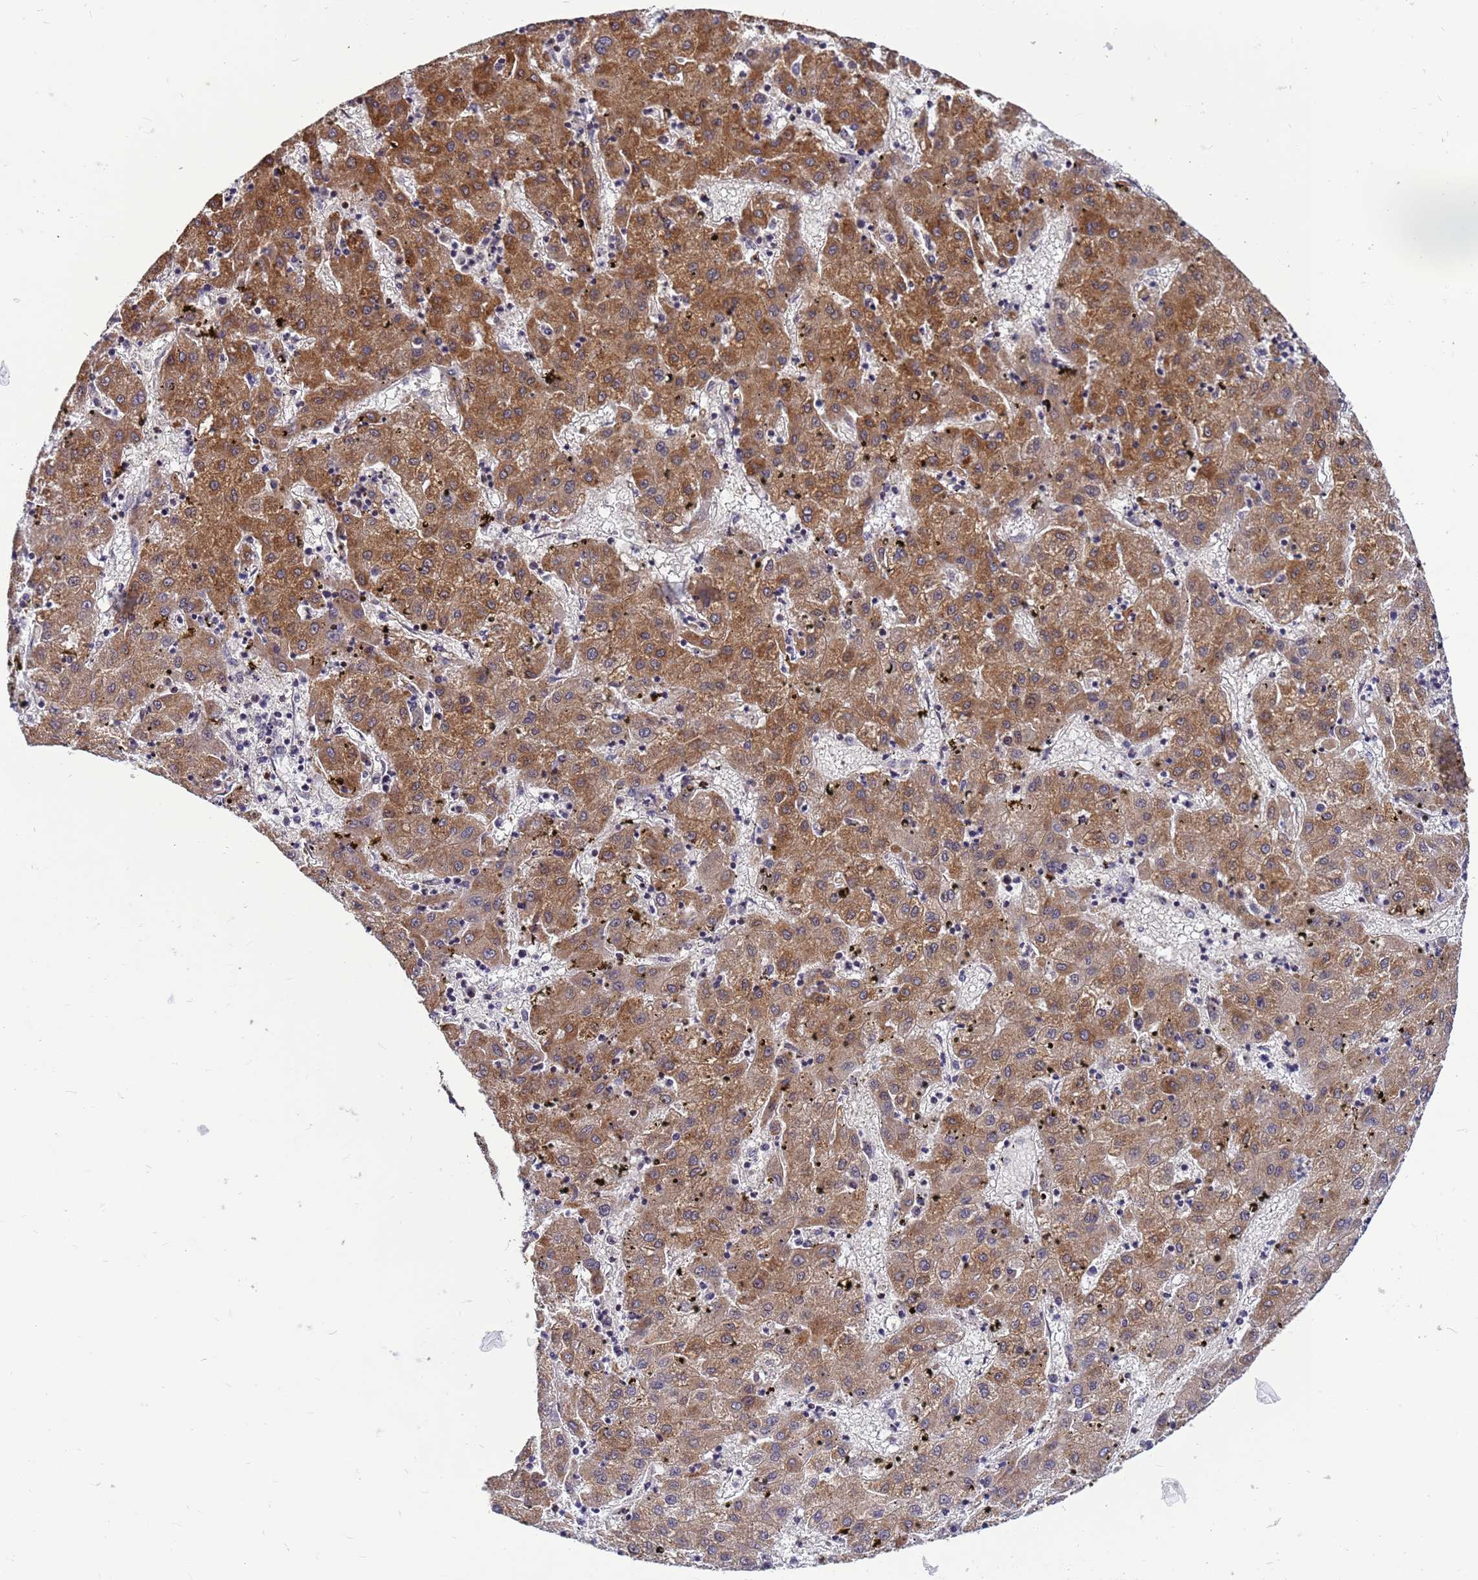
{"staining": {"intensity": "moderate", "quantity": ">75%", "location": "cytoplasmic/membranous"}, "tissue": "liver cancer", "cell_type": "Tumor cells", "image_type": "cancer", "snomed": [{"axis": "morphology", "description": "Carcinoma, Hepatocellular, NOS"}, {"axis": "topography", "description": "Liver"}], "caption": "This photomicrograph exhibits immunohistochemistry staining of hepatocellular carcinoma (liver), with medium moderate cytoplasmic/membranous positivity in approximately >75% of tumor cells.", "gene": "CMC4", "patient": {"sex": "male", "age": 72}}